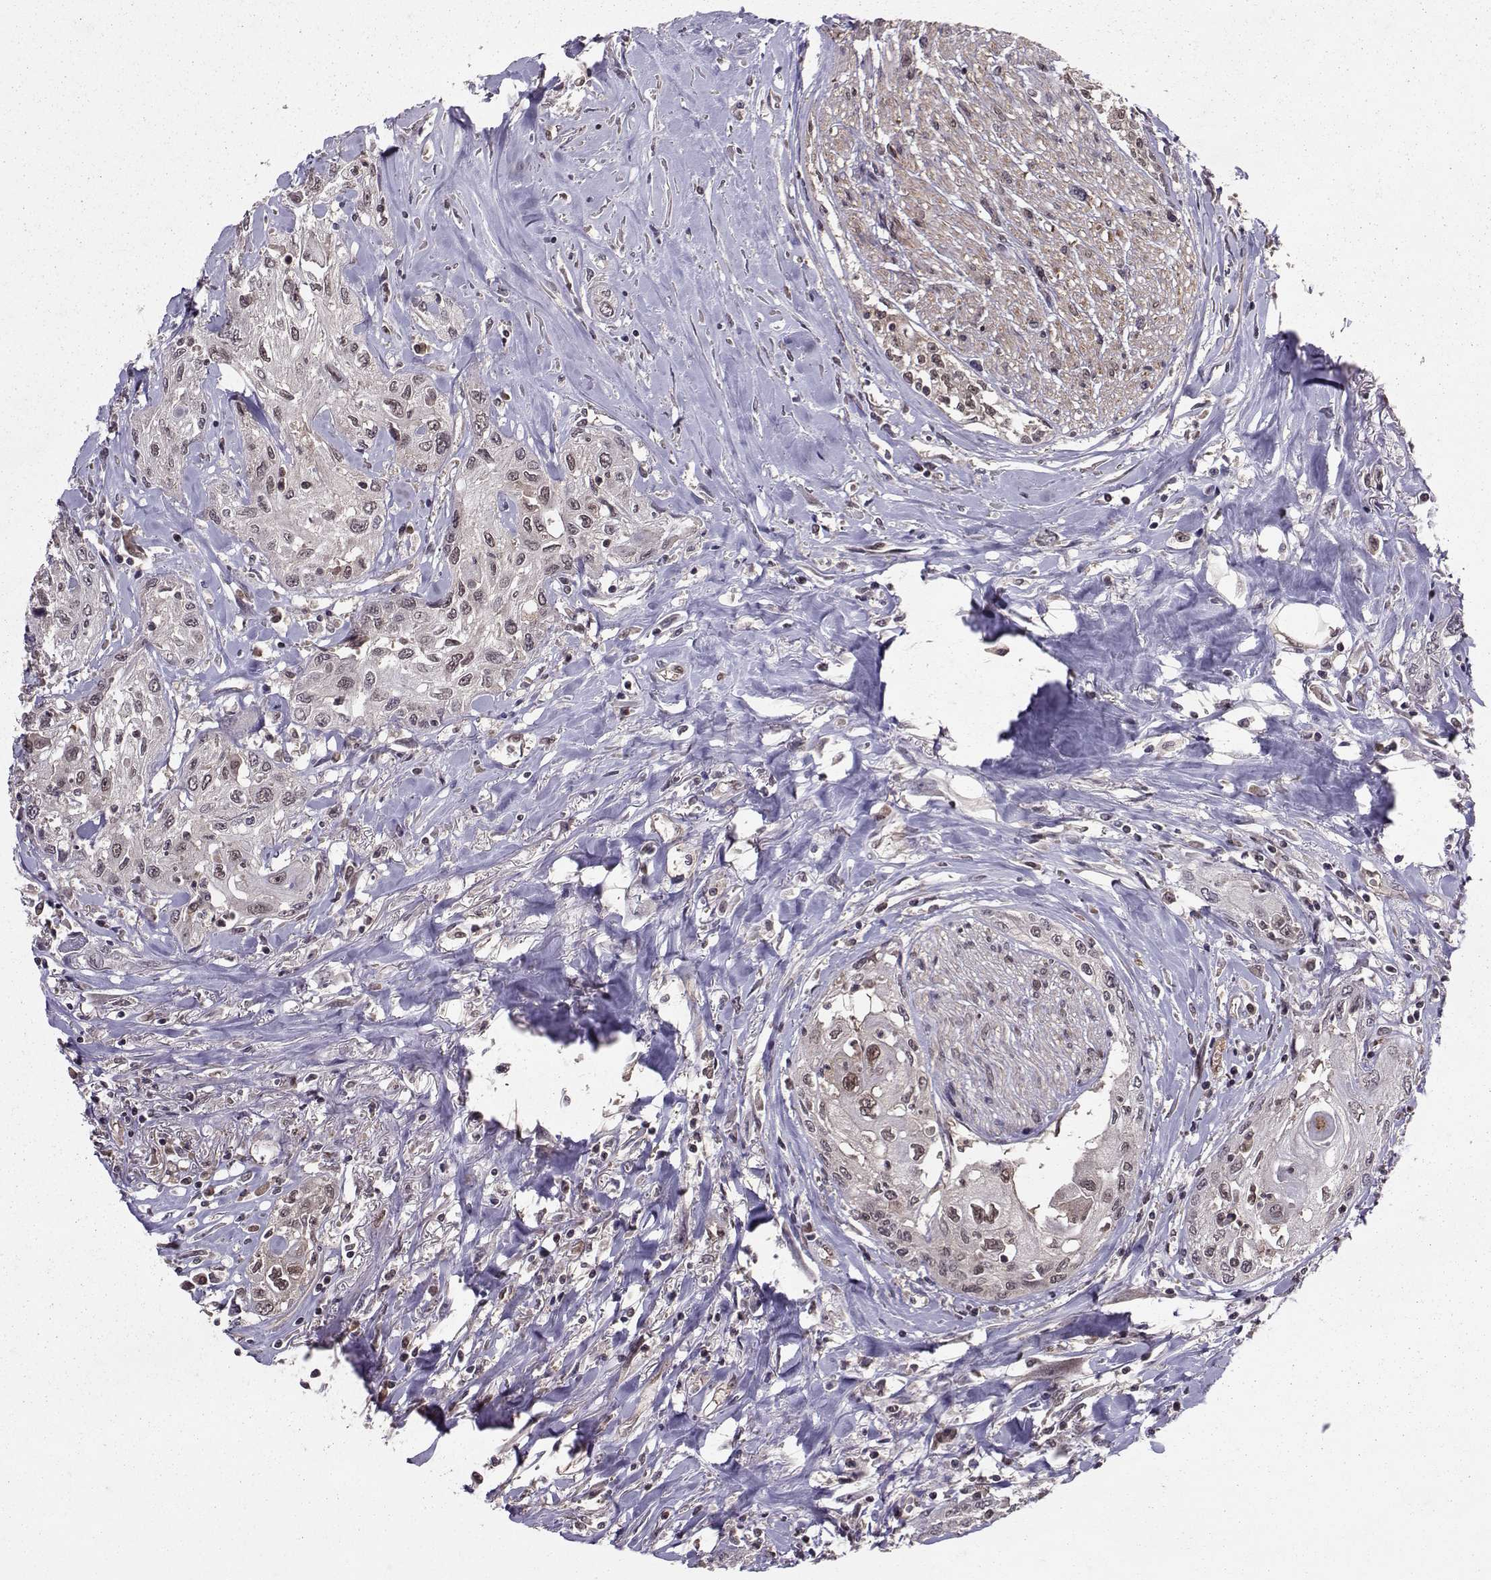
{"staining": {"intensity": "negative", "quantity": "none", "location": "none"}, "tissue": "head and neck cancer", "cell_type": "Tumor cells", "image_type": "cancer", "snomed": [{"axis": "morphology", "description": "Normal tissue, NOS"}, {"axis": "morphology", "description": "Squamous cell carcinoma, NOS"}, {"axis": "topography", "description": "Oral tissue"}, {"axis": "topography", "description": "Peripheral nerve tissue"}, {"axis": "topography", "description": "Head-Neck"}], "caption": "This is an IHC histopathology image of head and neck cancer. There is no expression in tumor cells.", "gene": "PPP2R2A", "patient": {"sex": "female", "age": 59}}